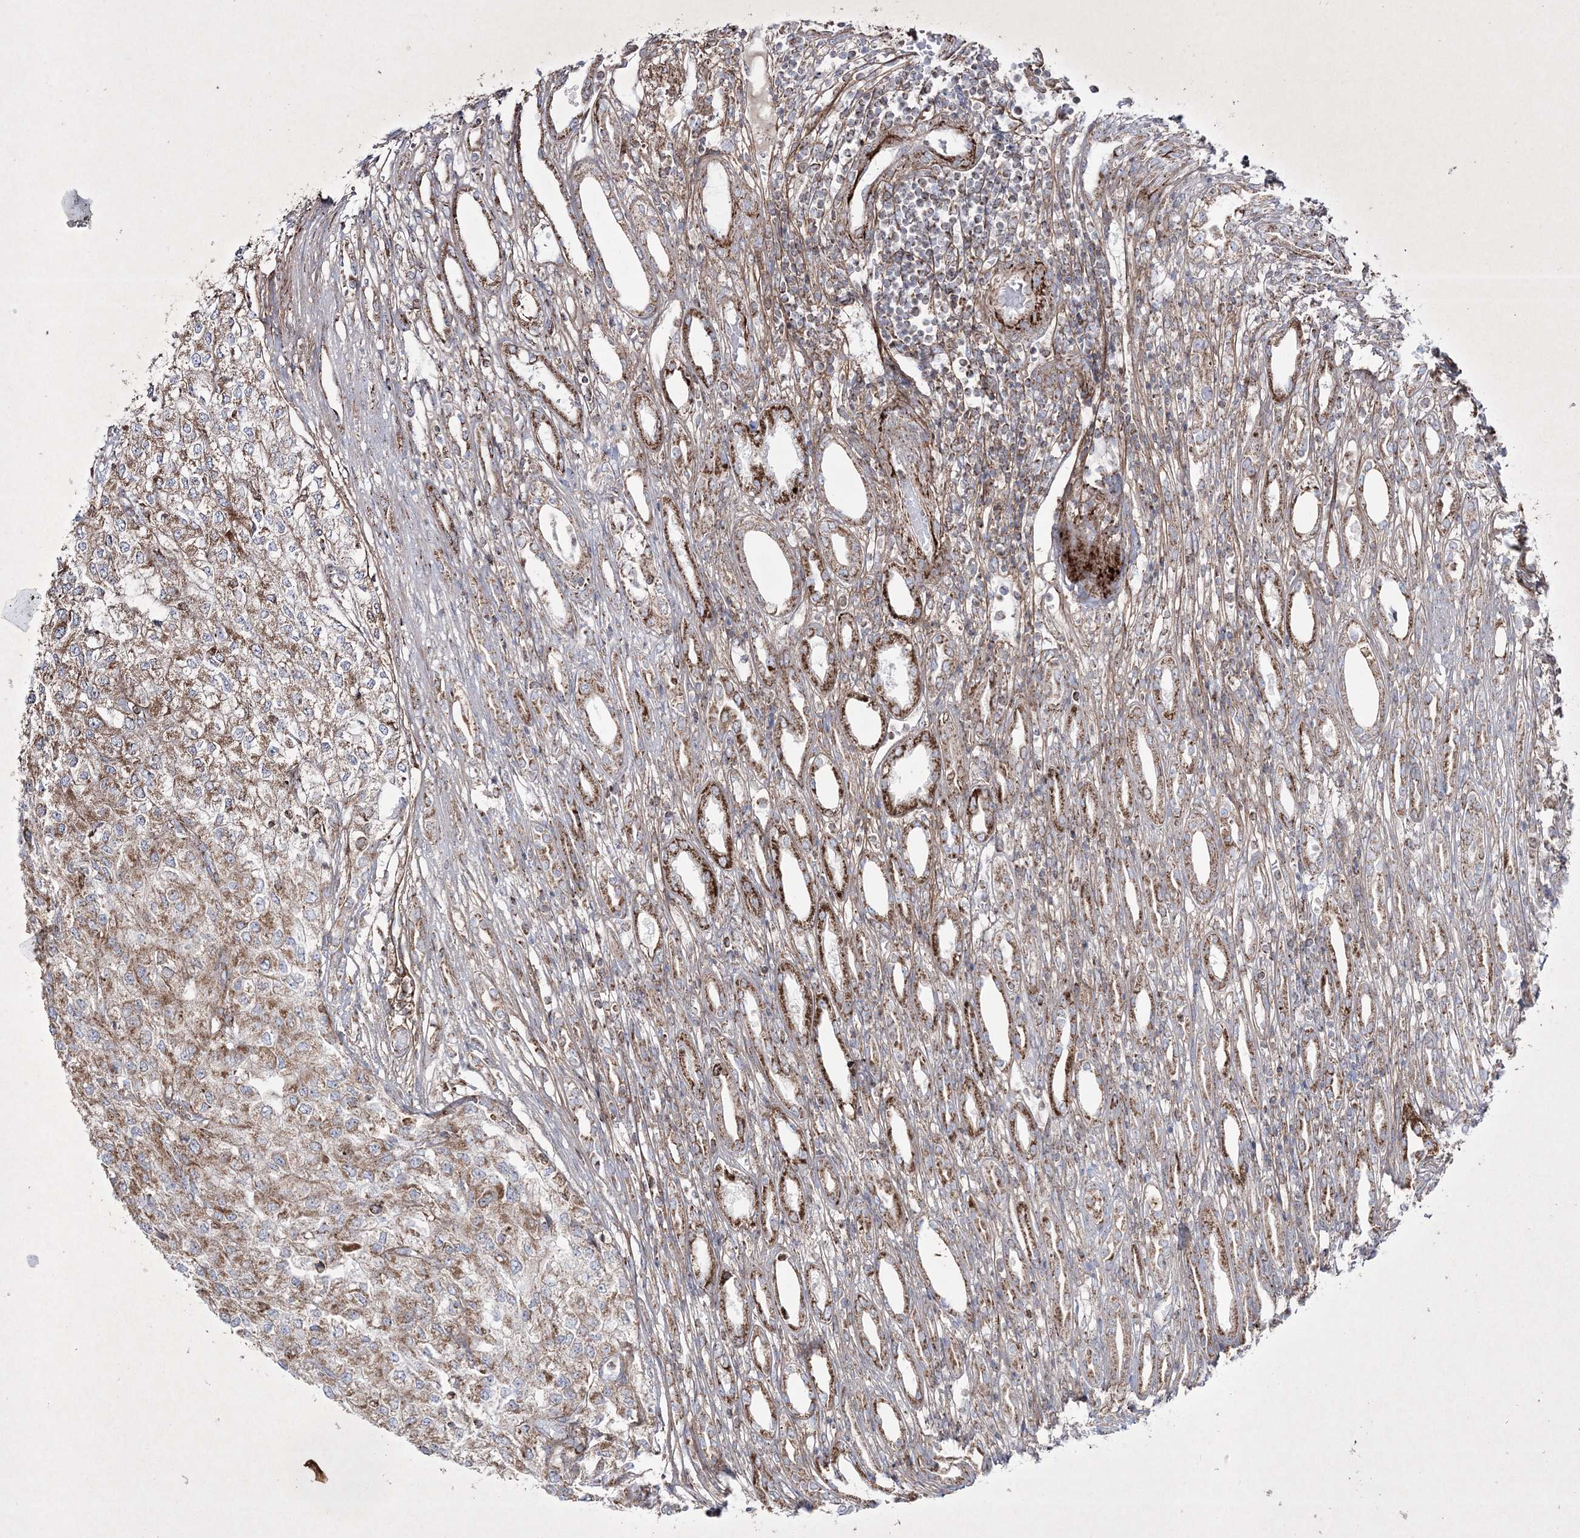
{"staining": {"intensity": "moderate", "quantity": ">75%", "location": "cytoplasmic/membranous"}, "tissue": "renal cancer", "cell_type": "Tumor cells", "image_type": "cancer", "snomed": [{"axis": "morphology", "description": "Adenocarcinoma, NOS"}, {"axis": "topography", "description": "Kidney"}], "caption": "DAB (3,3'-diaminobenzidine) immunohistochemical staining of human renal cancer (adenocarcinoma) exhibits moderate cytoplasmic/membranous protein positivity in approximately >75% of tumor cells. (DAB (3,3'-diaminobenzidine) IHC, brown staining for protein, blue staining for nuclei).", "gene": "RICTOR", "patient": {"sex": "female", "age": 54}}